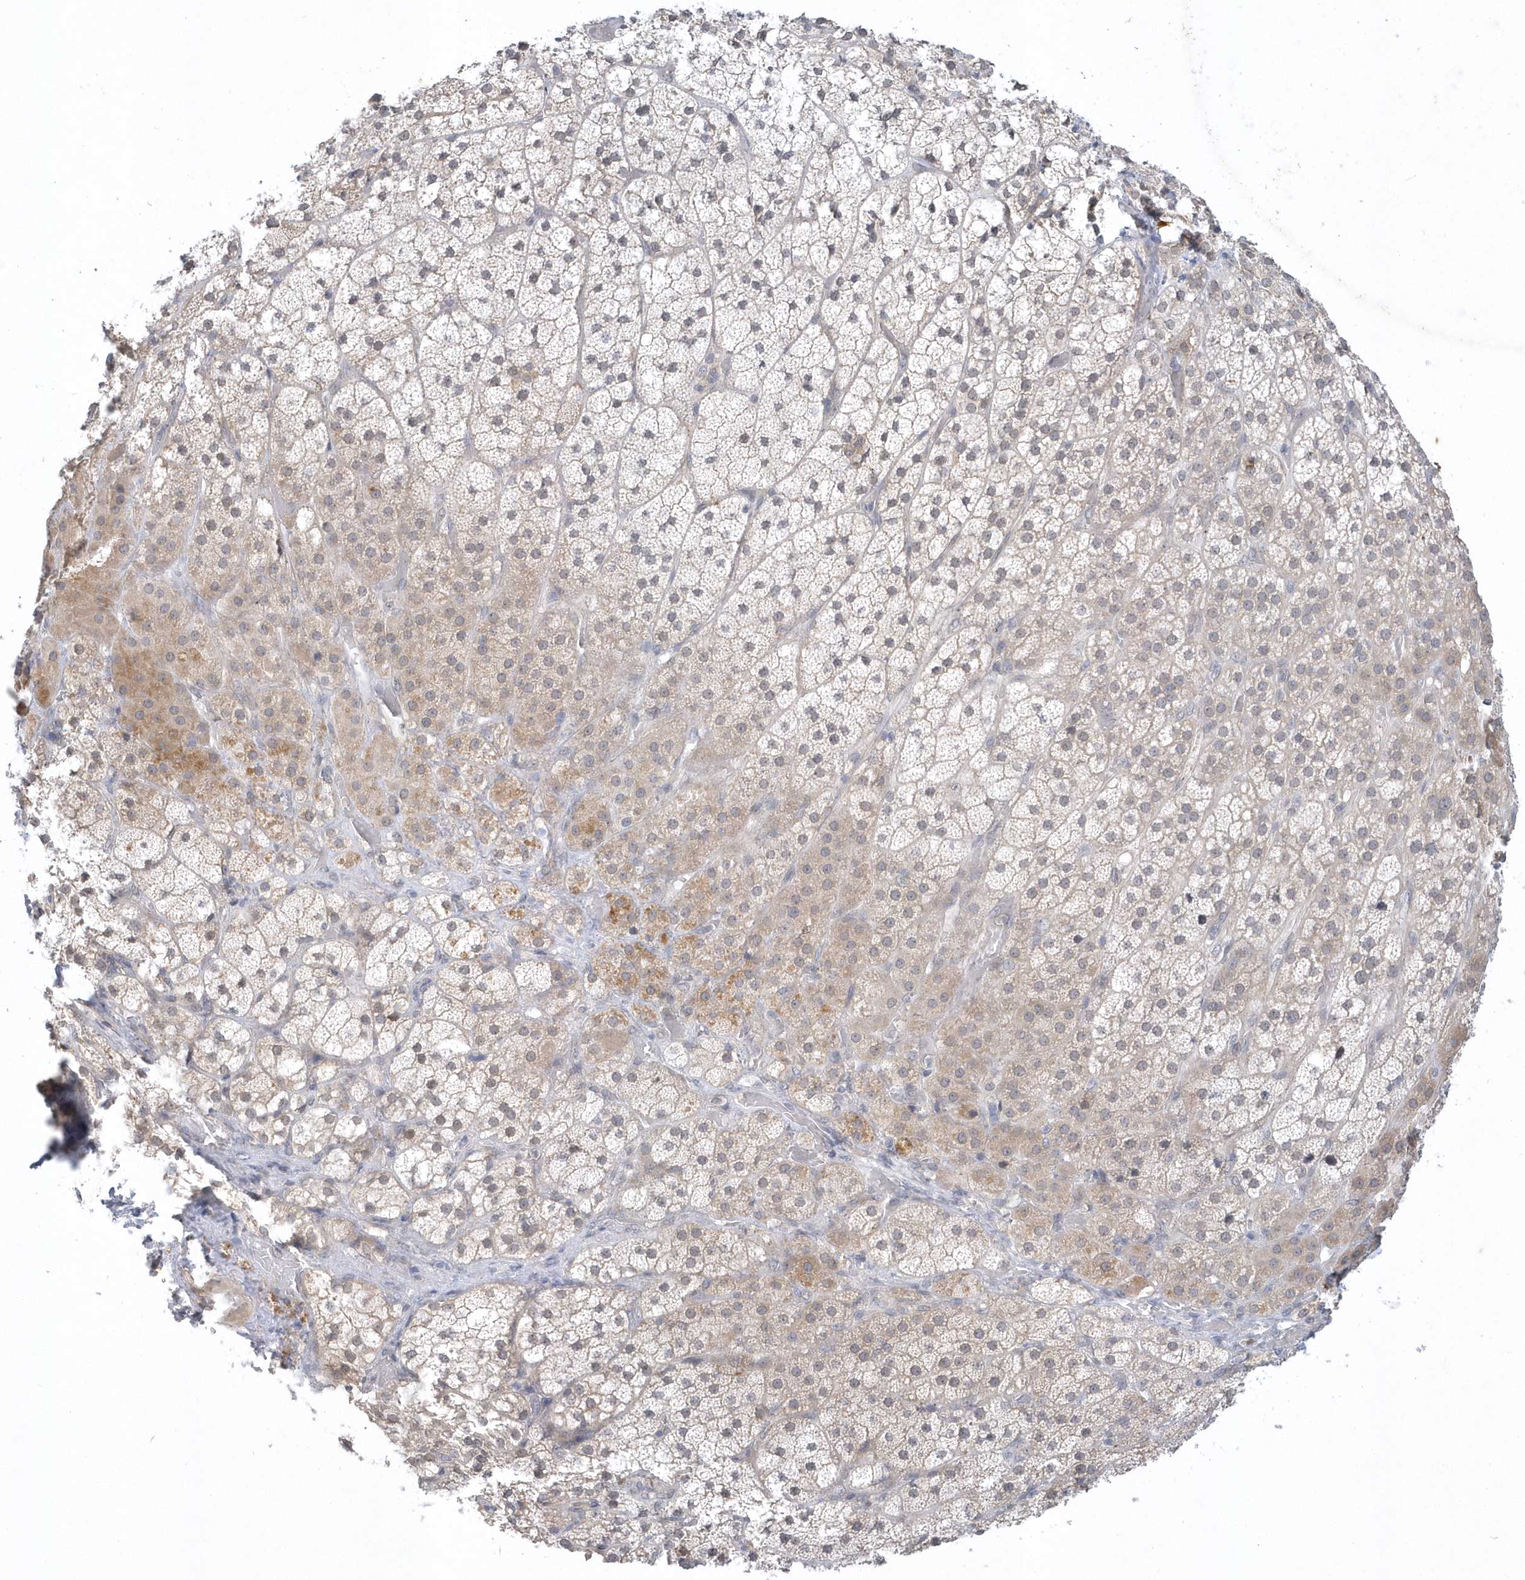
{"staining": {"intensity": "weak", "quantity": "25%-75%", "location": "cytoplasmic/membranous,nuclear"}, "tissue": "adrenal gland", "cell_type": "Glandular cells", "image_type": "normal", "snomed": [{"axis": "morphology", "description": "Normal tissue, NOS"}, {"axis": "topography", "description": "Adrenal gland"}], "caption": "A photomicrograph showing weak cytoplasmic/membranous,nuclear staining in approximately 25%-75% of glandular cells in benign adrenal gland, as visualized by brown immunohistochemical staining.", "gene": "ZC3H12D", "patient": {"sex": "male", "age": 57}}